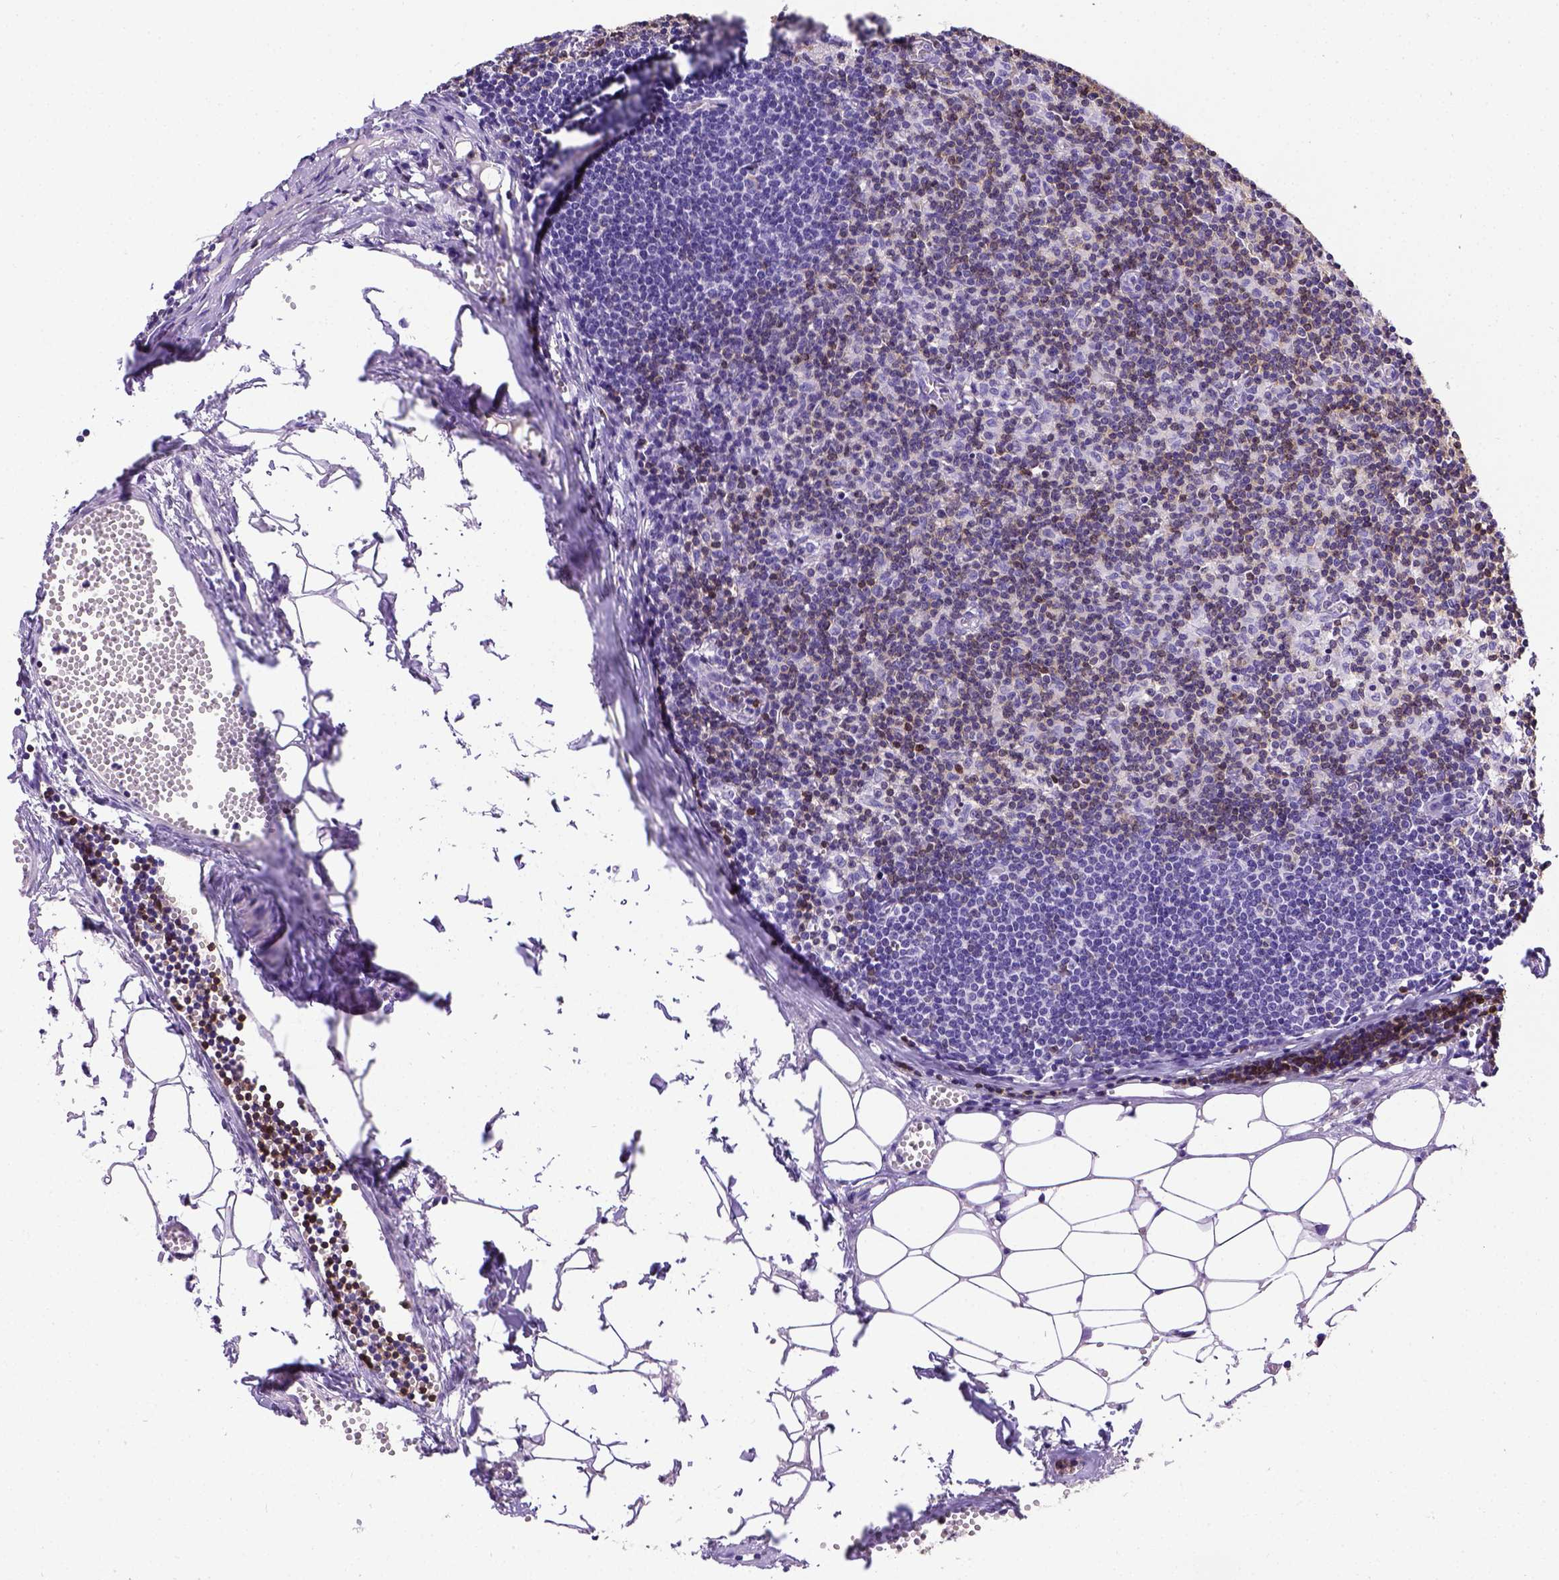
{"staining": {"intensity": "moderate", "quantity": "<25%", "location": "cytoplasmic/membranous"}, "tissue": "lymph node", "cell_type": "Germinal center cells", "image_type": "normal", "snomed": [{"axis": "morphology", "description": "Normal tissue, NOS"}, {"axis": "topography", "description": "Lymph node"}], "caption": "IHC photomicrograph of normal lymph node: human lymph node stained using immunohistochemistry displays low levels of moderate protein expression localized specifically in the cytoplasmic/membranous of germinal center cells, appearing as a cytoplasmic/membranous brown color.", "gene": "CD3E", "patient": {"sex": "female", "age": 52}}